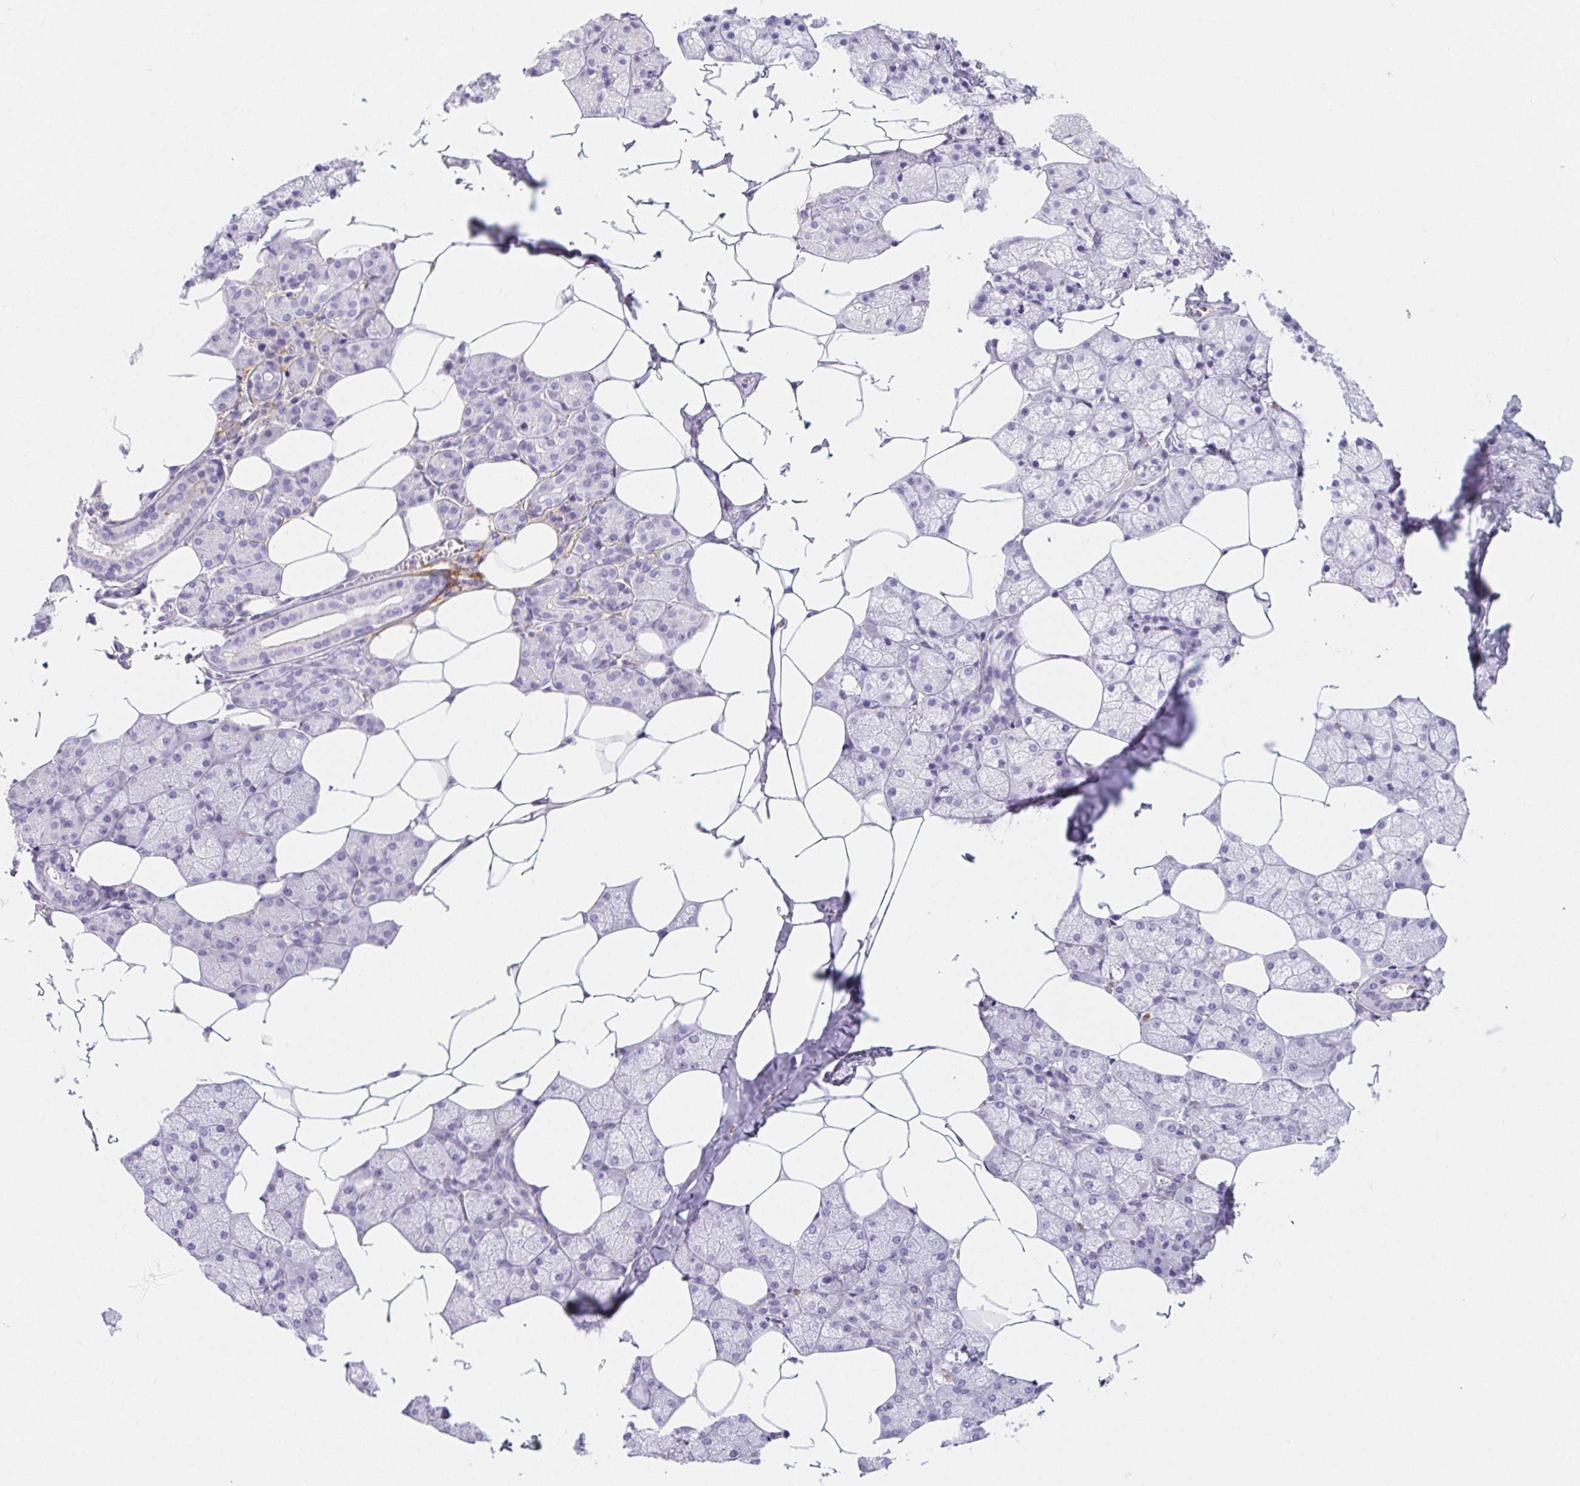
{"staining": {"intensity": "negative", "quantity": "none", "location": "none"}, "tissue": "salivary gland", "cell_type": "Glandular cells", "image_type": "normal", "snomed": [{"axis": "morphology", "description": "Normal tissue, NOS"}, {"axis": "topography", "description": "Salivary gland"}], "caption": "Immunohistochemistry (IHC) of unremarkable salivary gland demonstrates no staining in glandular cells.", "gene": "ITIH2", "patient": {"sex": "female", "age": 43}}